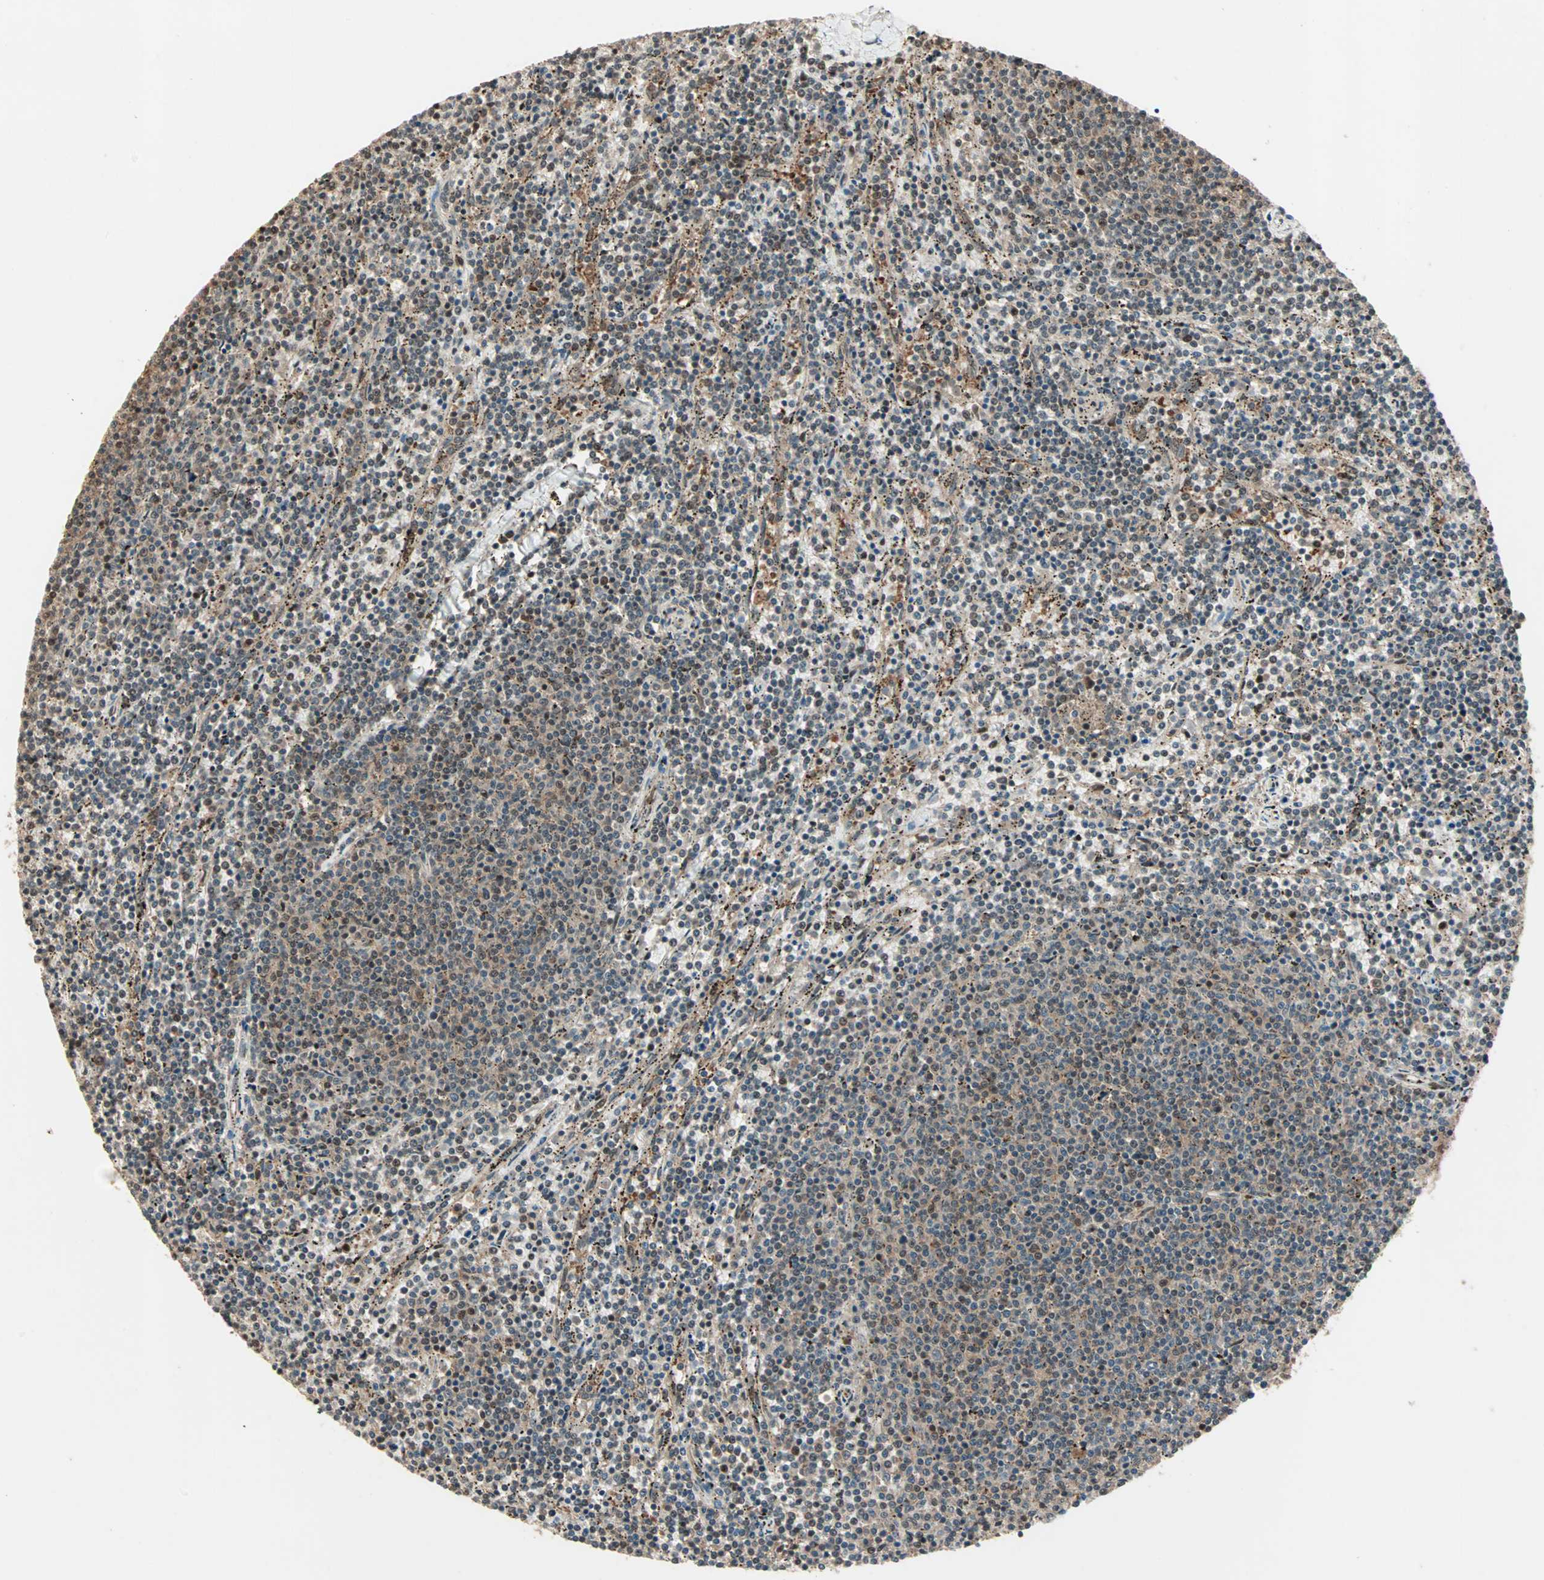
{"staining": {"intensity": "weak", "quantity": "<25%", "location": "cytoplasmic/membranous,nuclear"}, "tissue": "lymphoma", "cell_type": "Tumor cells", "image_type": "cancer", "snomed": [{"axis": "morphology", "description": "Malignant lymphoma, non-Hodgkin's type, Low grade"}, {"axis": "topography", "description": "Spleen"}], "caption": "Immunohistochemical staining of lymphoma displays no significant expression in tumor cells.", "gene": "ZNF701", "patient": {"sex": "female", "age": 50}}